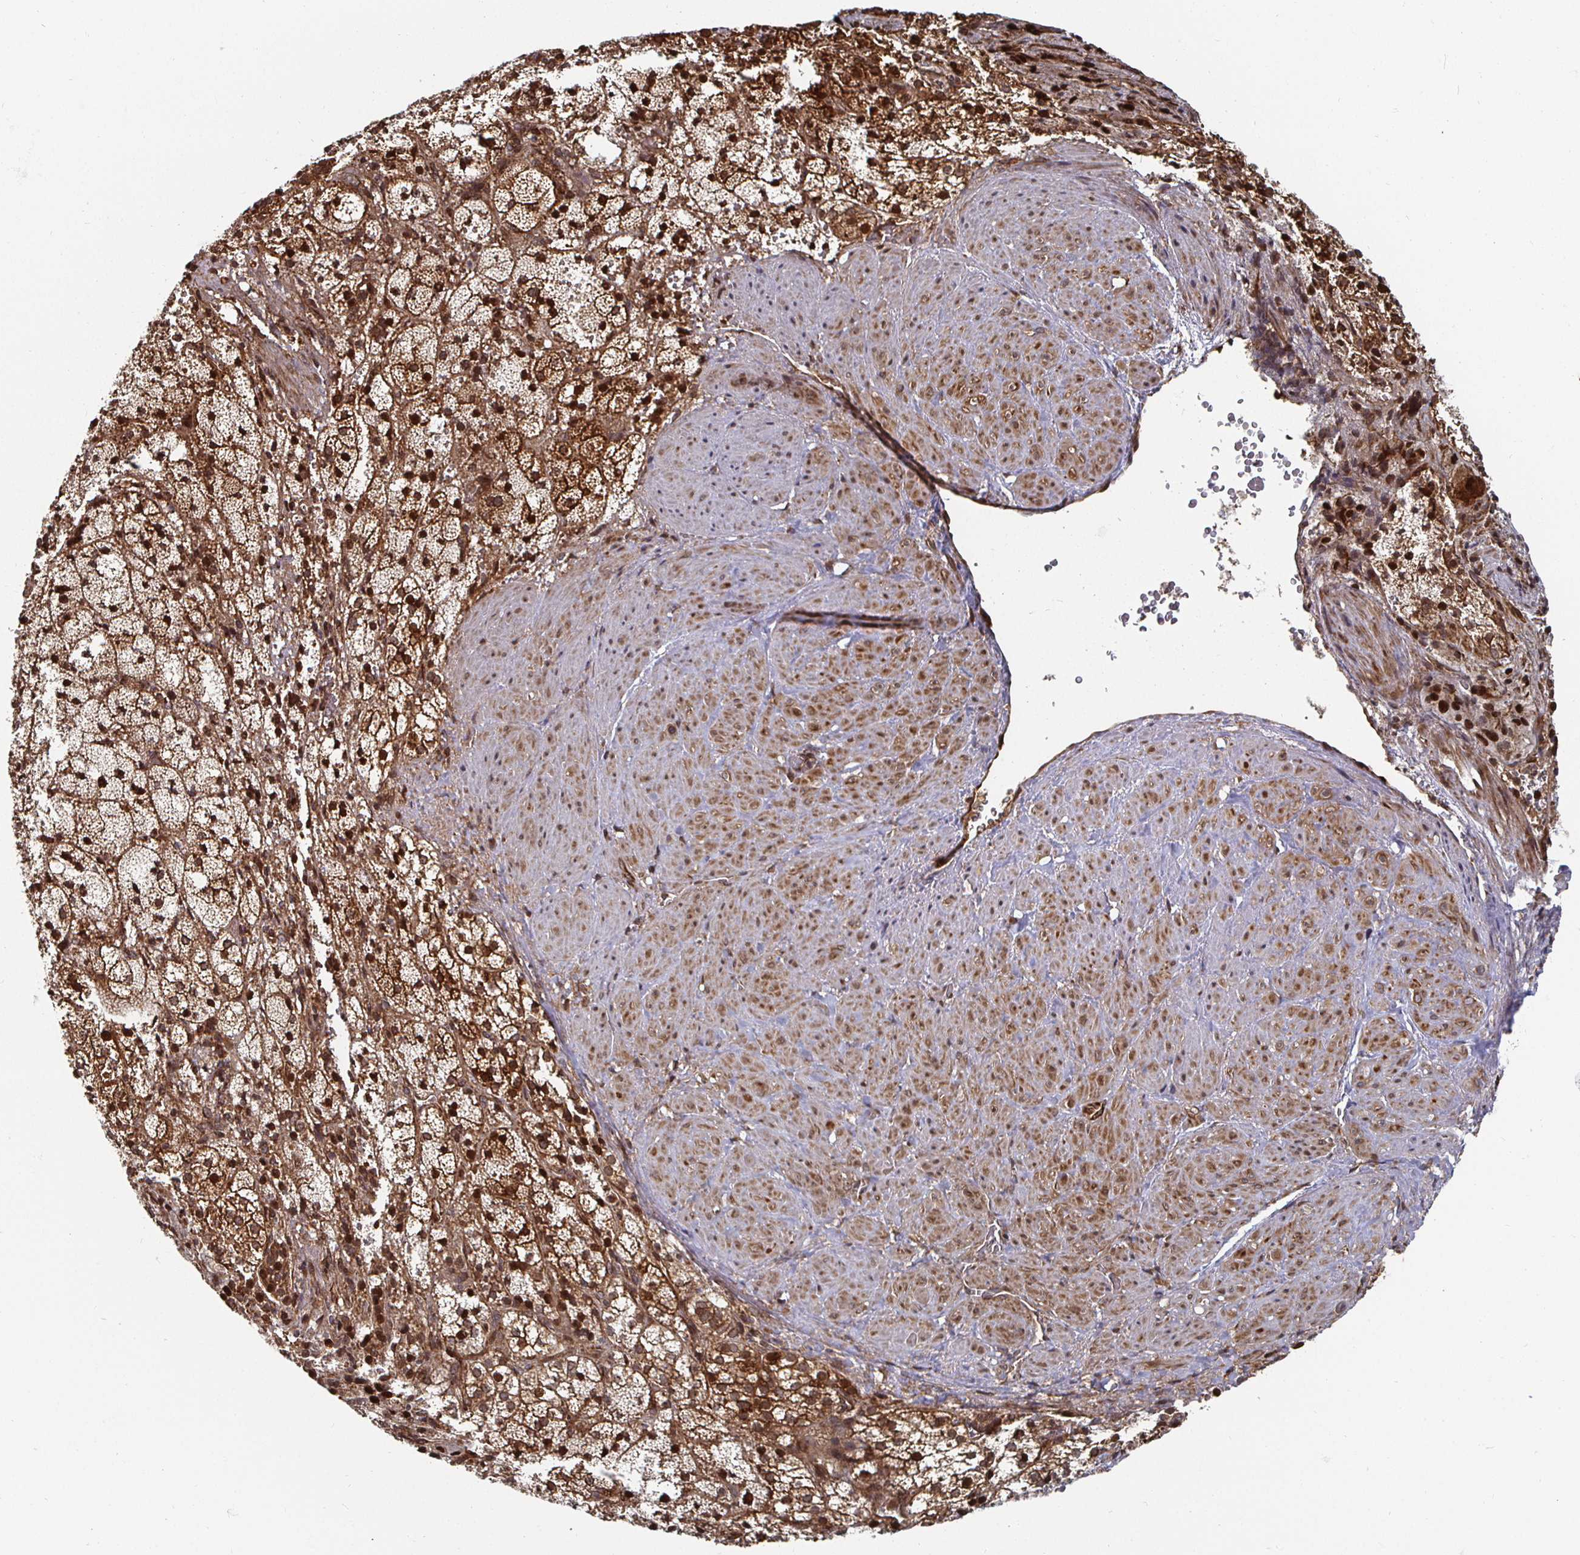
{"staining": {"intensity": "strong", "quantity": ">75%", "location": "cytoplasmic/membranous"}, "tissue": "adrenal gland", "cell_type": "Glandular cells", "image_type": "normal", "snomed": [{"axis": "morphology", "description": "Normal tissue, NOS"}, {"axis": "topography", "description": "Adrenal gland"}], "caption": "Unremarkable adrenal gland was stained to show a protein in brown. There is high levels of strong cytoplasmic/membranous staining in about >75% of glandular cells.", "gene": "TBKBP1", "patient": {"sex": "male", "age": 53}}